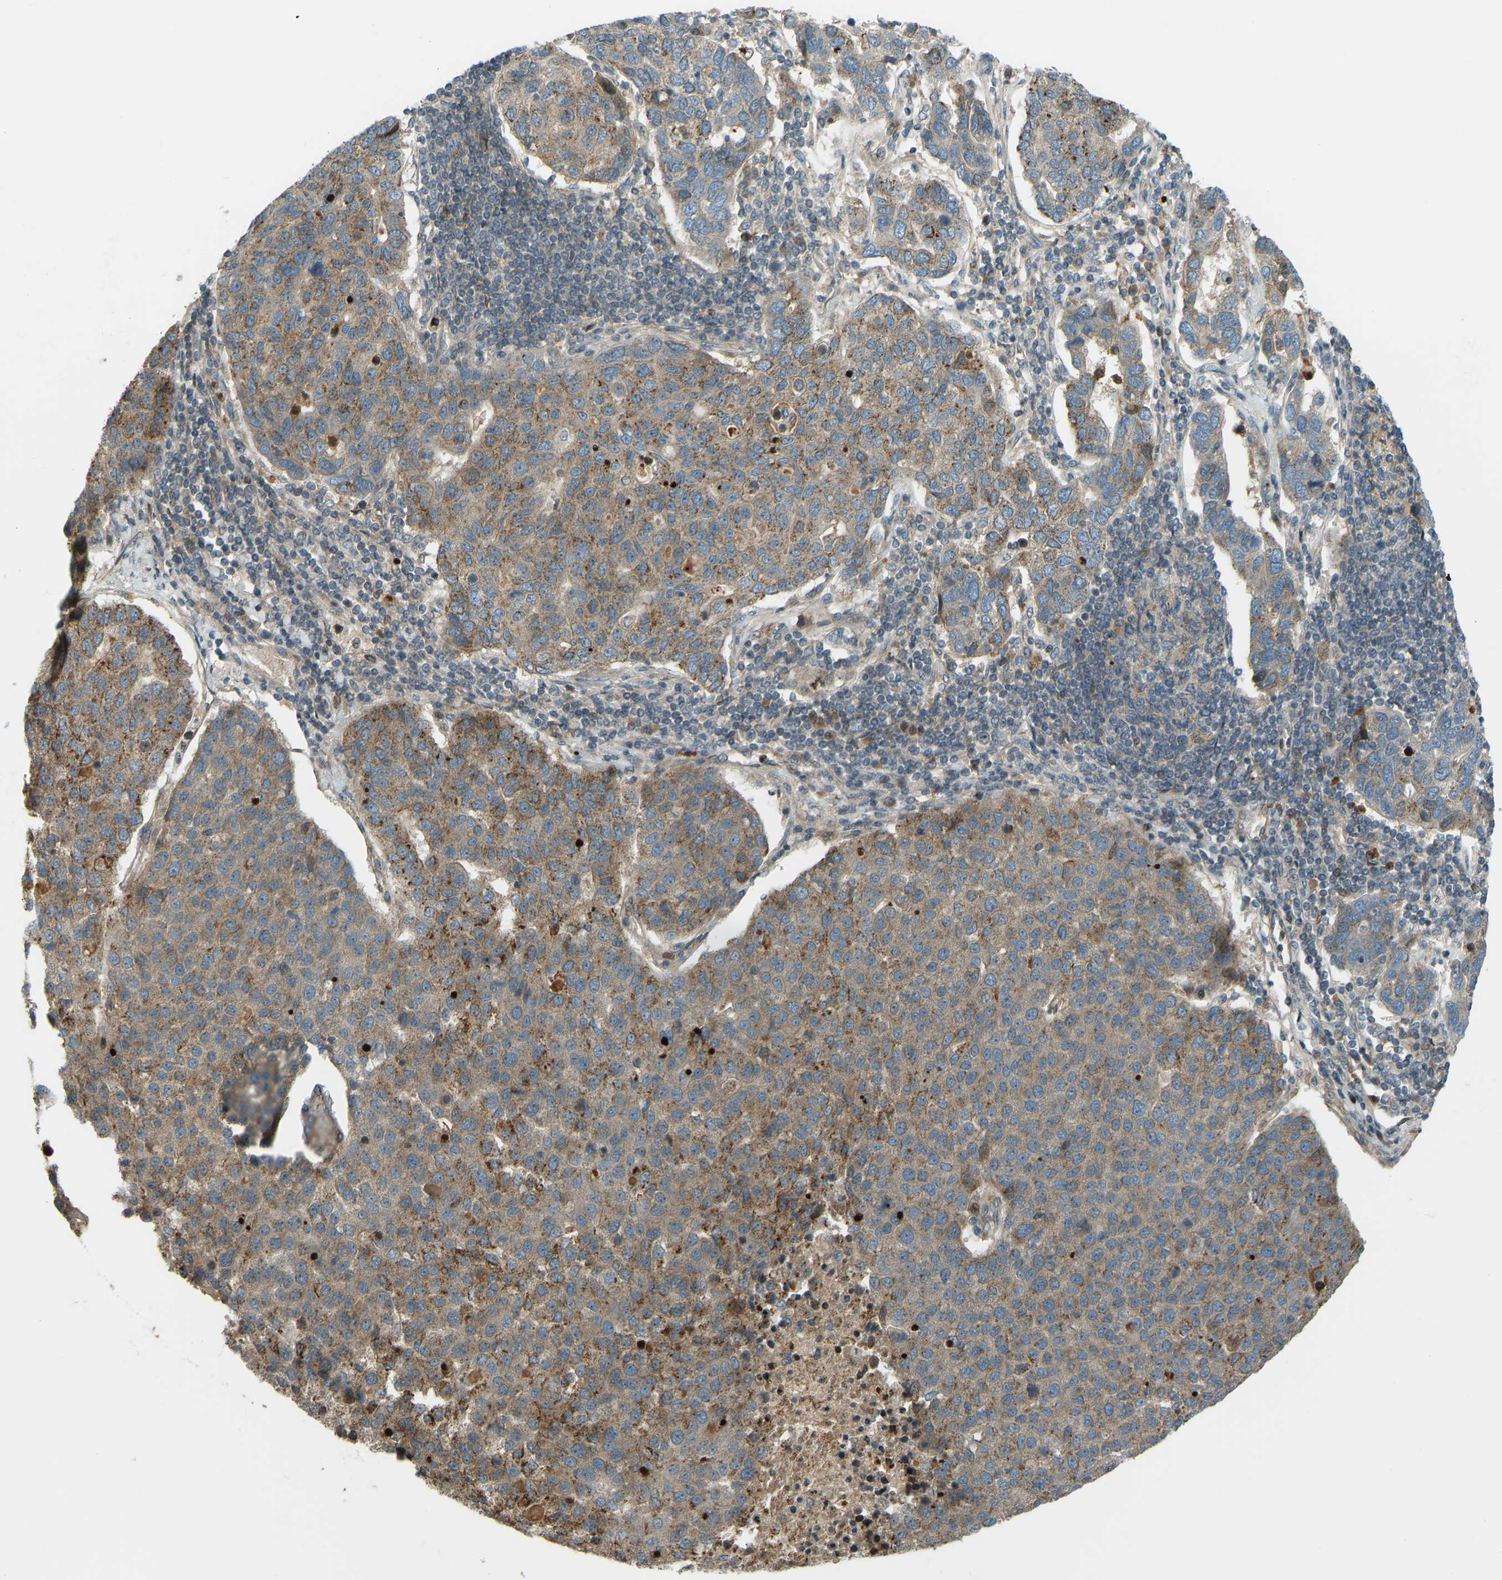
{"staining": {"intensity": "moderate", "quantity": ">75%", "location": "cytoplasmic/membranous"}, "tissue": "pancreatic cancer", "cell_type": "Tumor cells", "image_type": "cancer", "snomed": [{"axis": "morphology", "description": "Adenocarcinoma, NOS"}, {"axis": "topography", "description": "Pancreas"}], "caption": "Approximately >75% of tumor cells in human adenocarcinoma (pancreatic) demonstrate moderate cytoplasmic/membranous protein expression as visualized by brown immunohistochemical staining.", "gene": "SVOPL", "patient": {"sex": "female", "age": 61}}